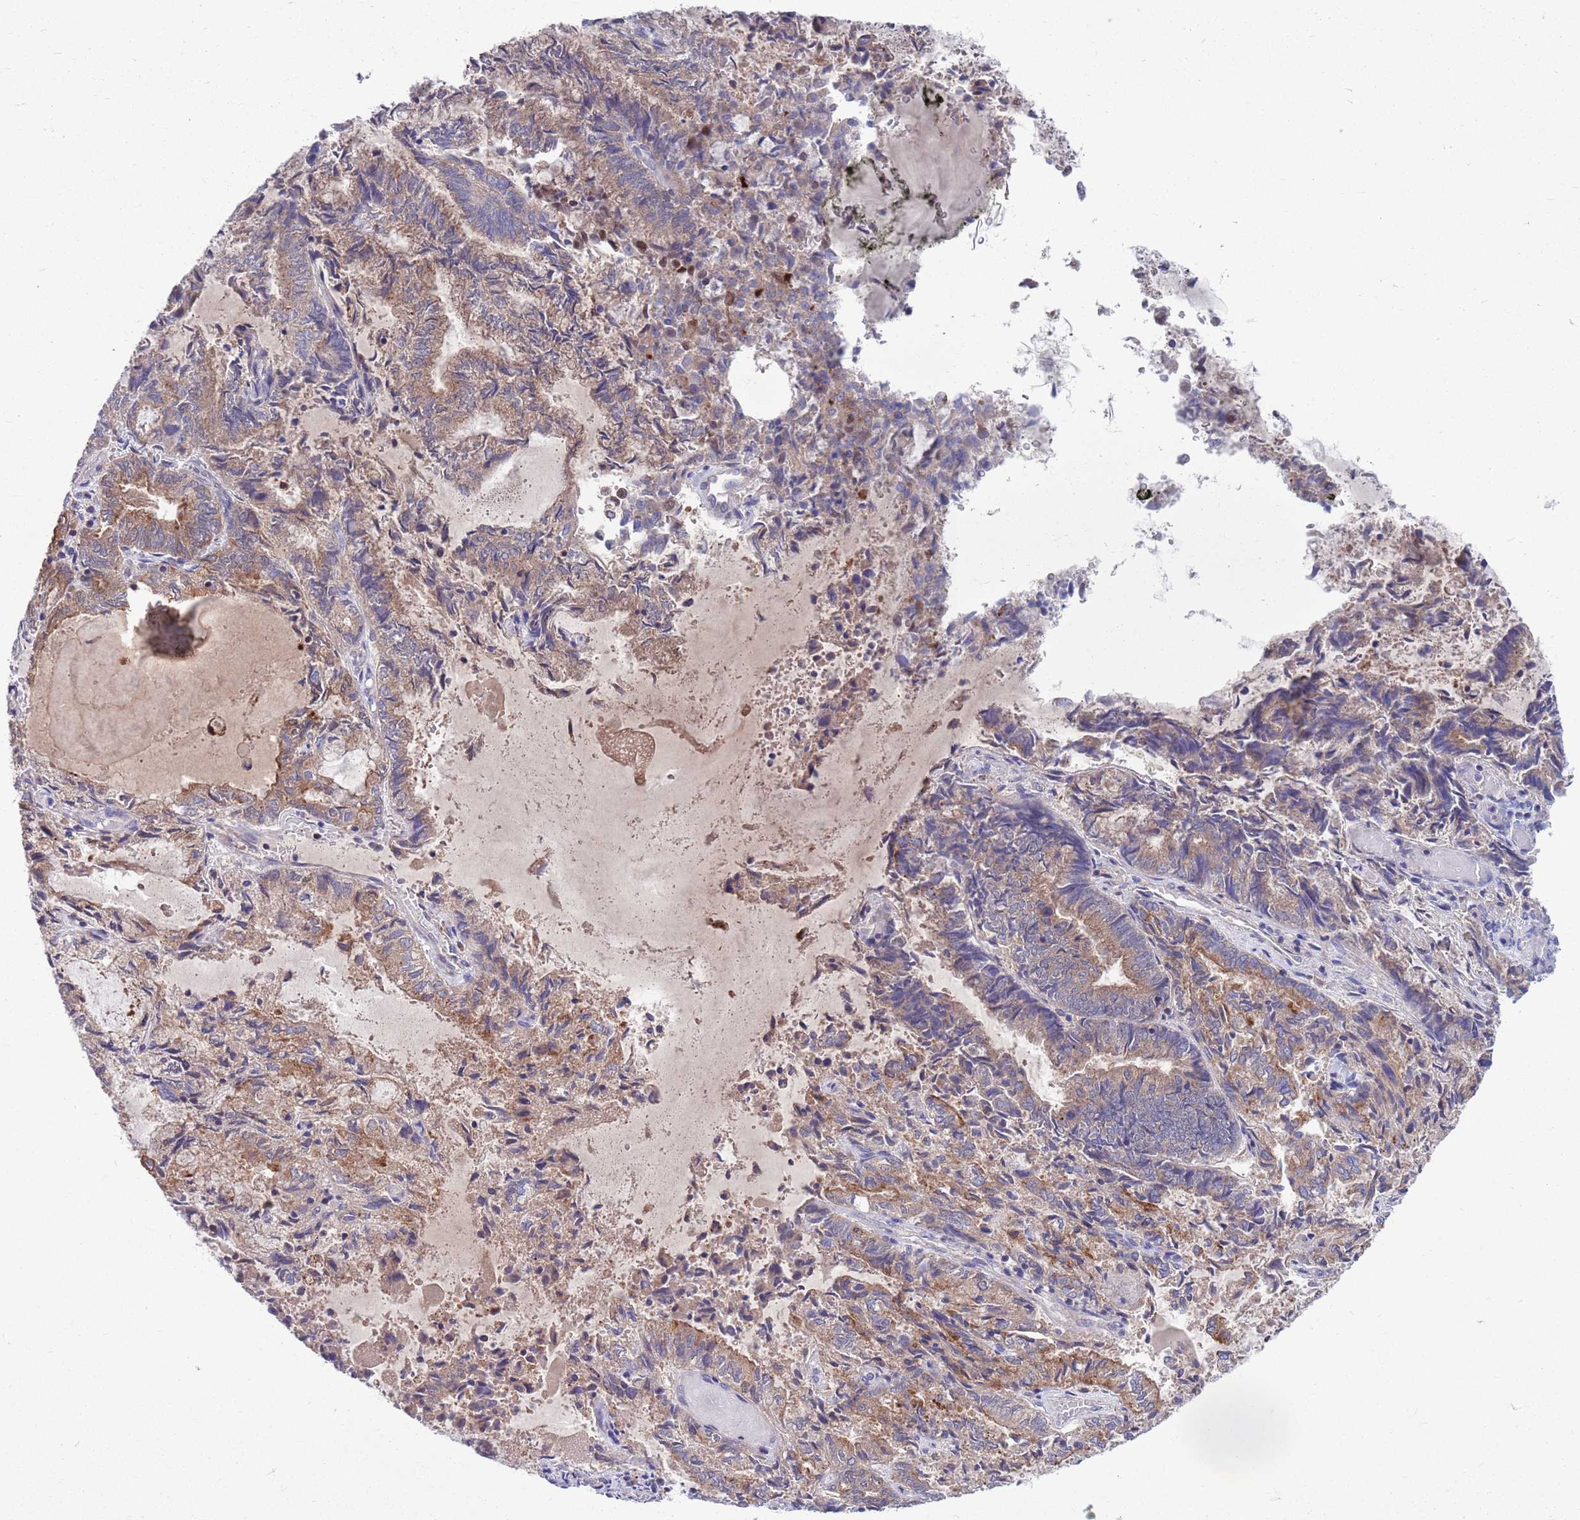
{"staining": {"intensity": "moderate", "quantity": "25%-75%", "location": "cytoplasmic/membranous"}, "tissue": "endometrial cancer", "cell_type": "Tumor cells", "image_type": "cancer", "snomed": [{"axis": "morphology", "description": "Adenocarcinoma, NOS"}, {"axis": "topography", "description": "Endometrium"}], "caption": "Protein expression analysis of human adenocarcinoma (endometrial) reveals moderate cytoplasmic/membranous positivity in about 25%-75% of tumor cells.", "gene": "KLHL29", "patient": {"sex": "female", "age": 80}}